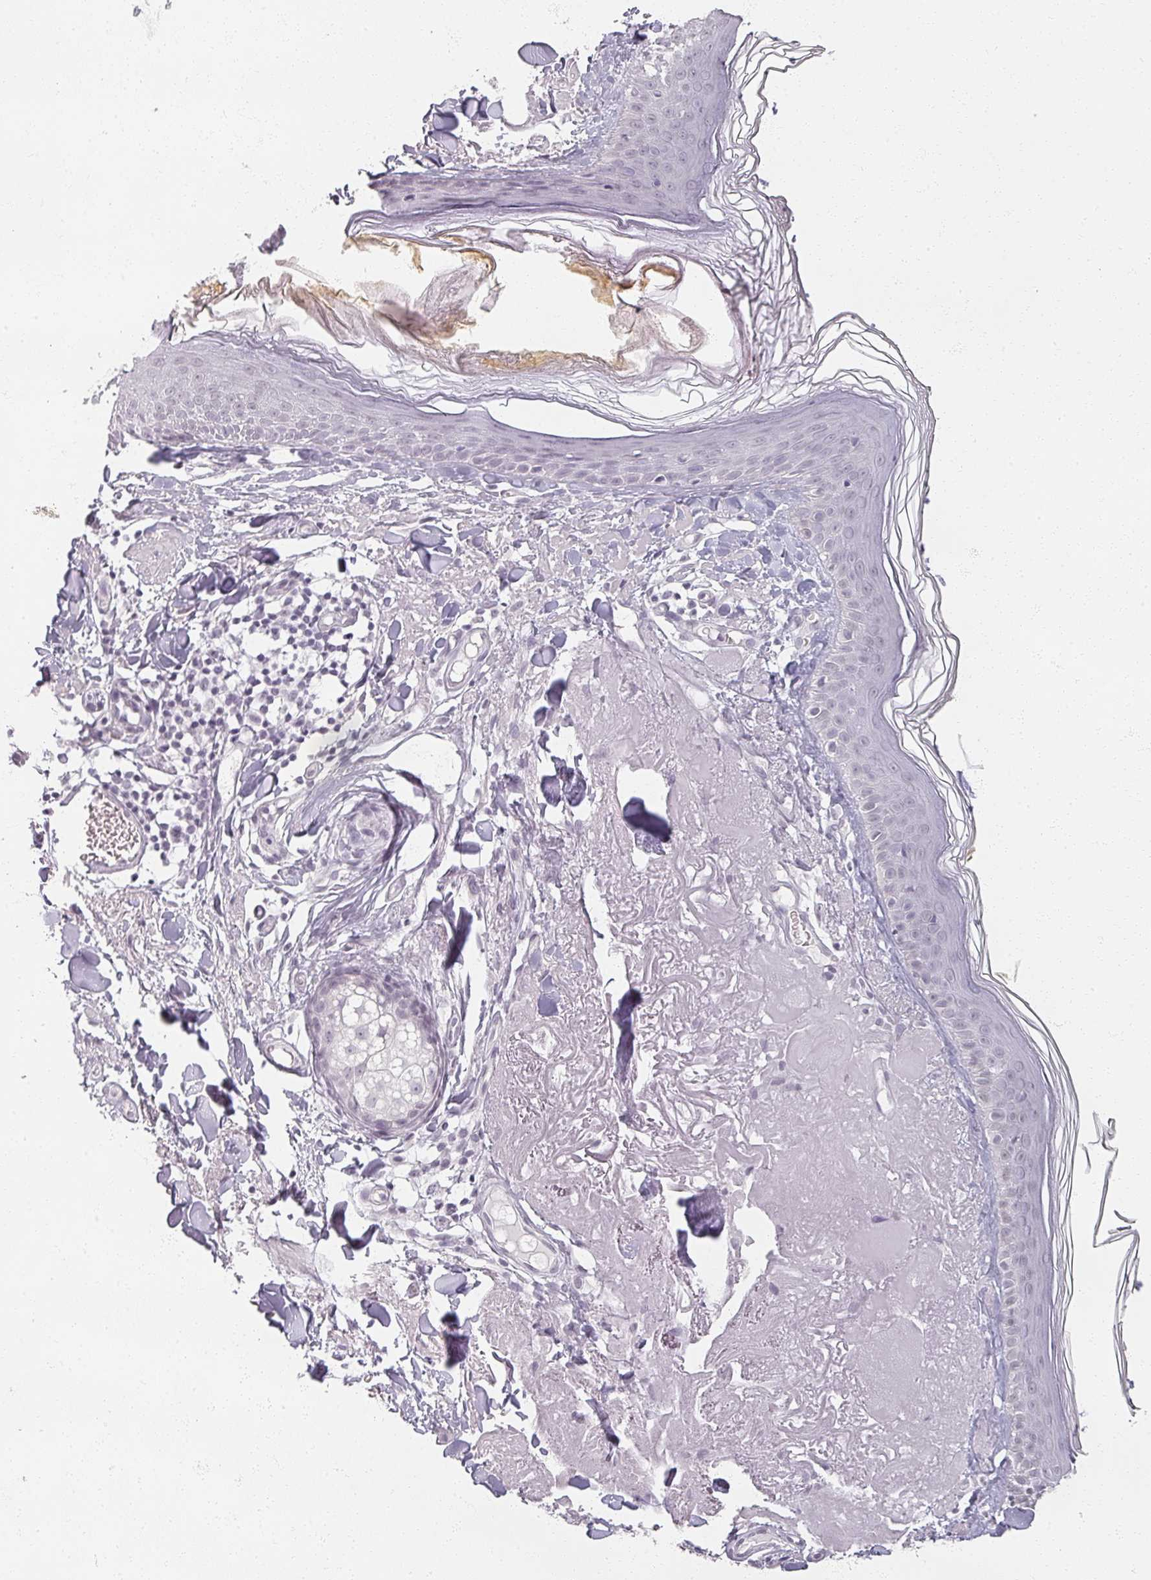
{"staining": {"intensity": "negative", "quantity": "none", "location": "none"}, "tissue": "skin", "cell_type": "Fibroblasts", "image_type": "normal", "snomed": [{"axis": "morphology", "description": "Normal tissue, NOS"}, {"axis": "morphology", "description": "Malignant melanoma, NOS"}, {"axis": "topography", "description": "Skin"}], "caption": "DAB (3,3'-diaminobenzidine) immunohistochemical staining of normal skin reveals no significant expression in fibroblasts. (DAB (3,3'-diaminobenzidine) immunohistochemistry visualized using brightfield microscopy, high magnification).", "gene": "RFPL2", "patient": {"sex": "male", "age": 80}}